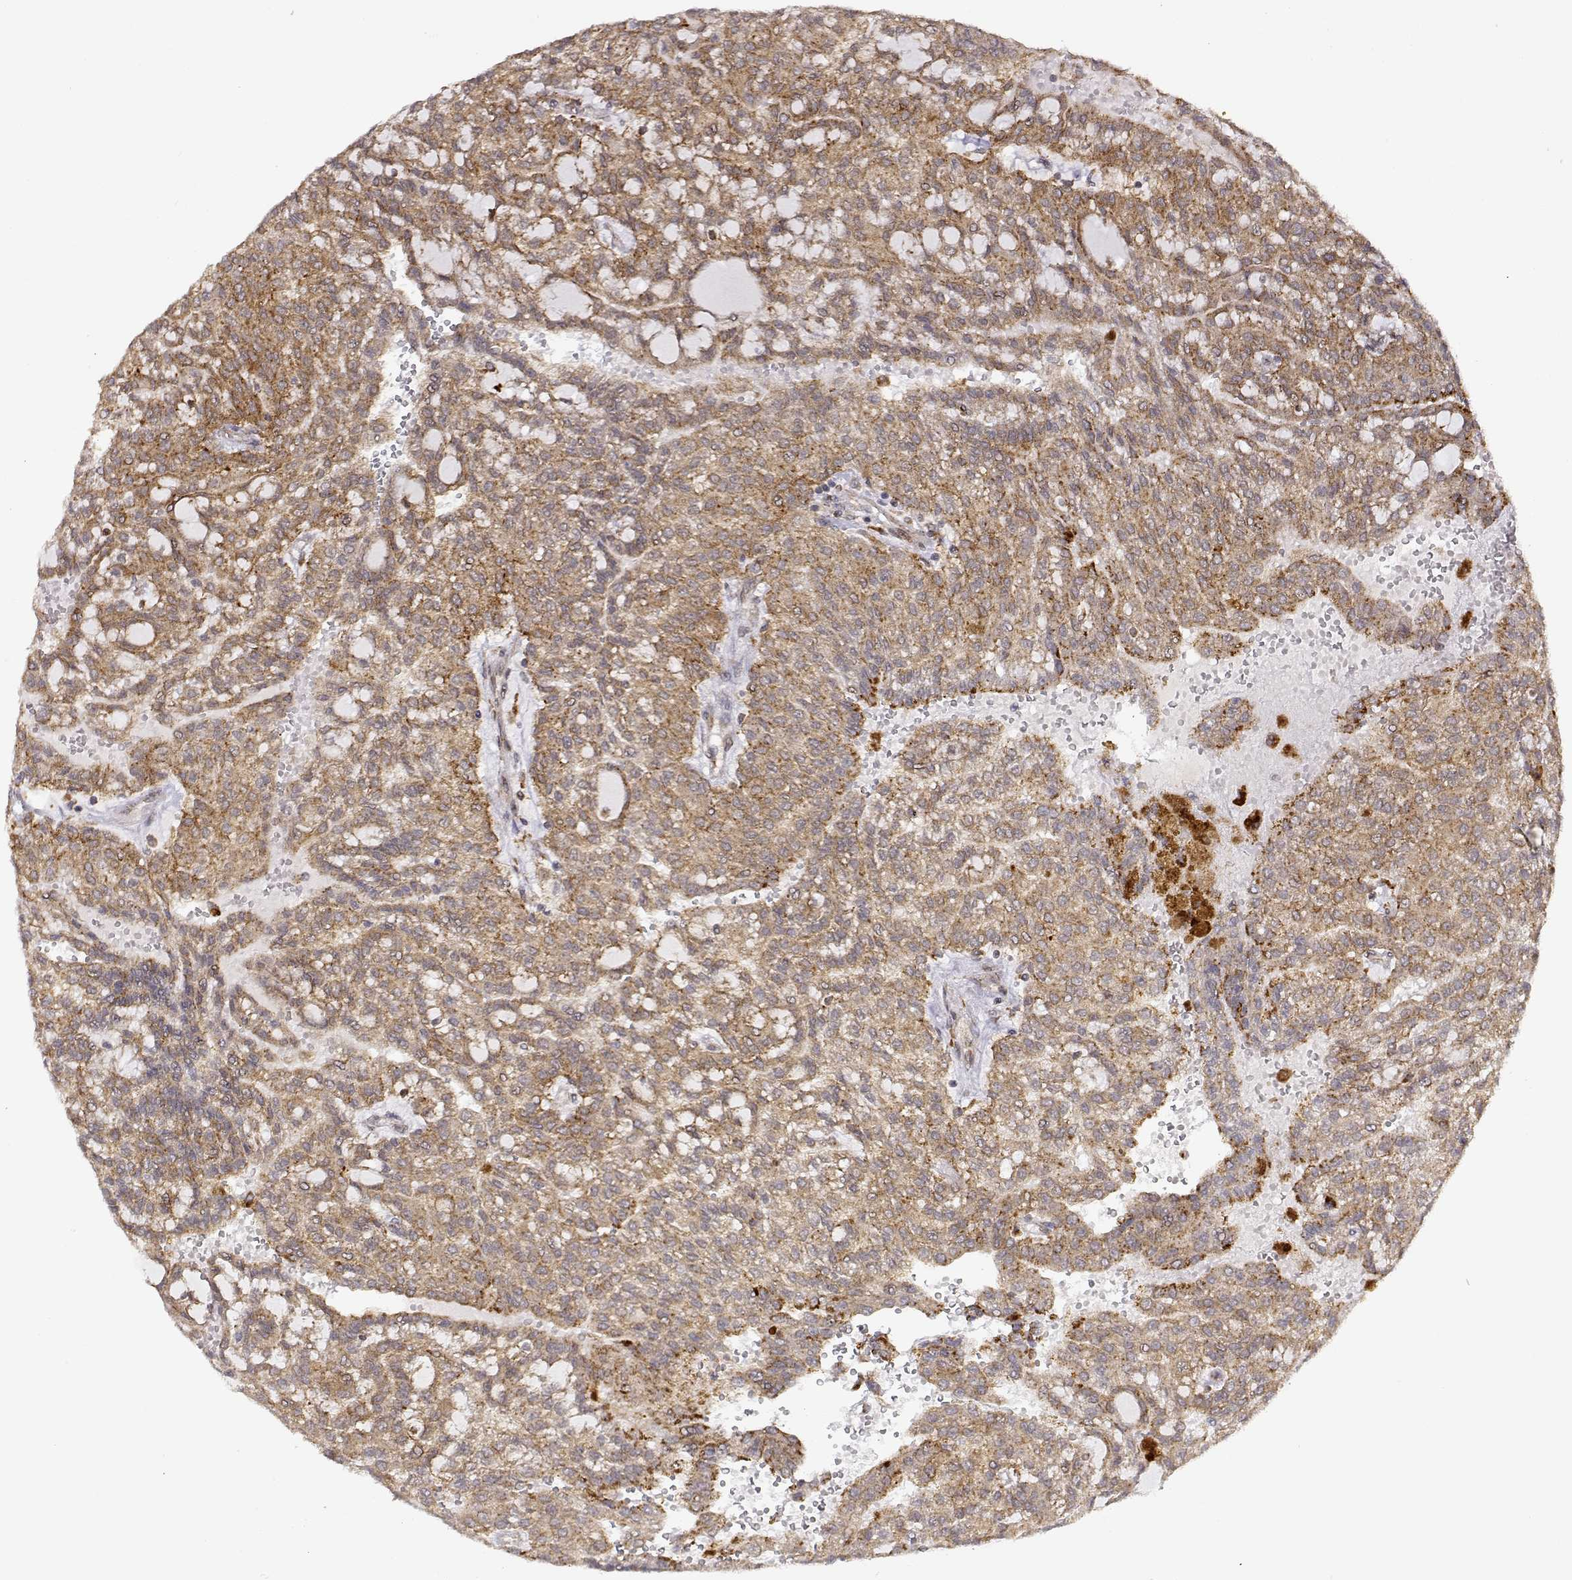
{"staining": {"intensity": "moderate", "quantity": ">75%", "location": "cytoplasmic/membranous"}, "tissue": "renal cancer", "cell_type": "Tumor cells", "image_type": "cancer", "snomed": [{"axis": "morphology", "description": "Adenocarcinoma, NOS"}, {"axis": "topography", "description": "Kidney"}], "caption": "Renal cancer stained with immunohistochemistry demonstrates moderate cytoplasmic/membranous staining in approximately >75% of tumor cells. (DAB IHC with brightfield microscopy, high magnification).", "gene": "RNF13", "patient": {"sex": "male", "age": 63}}